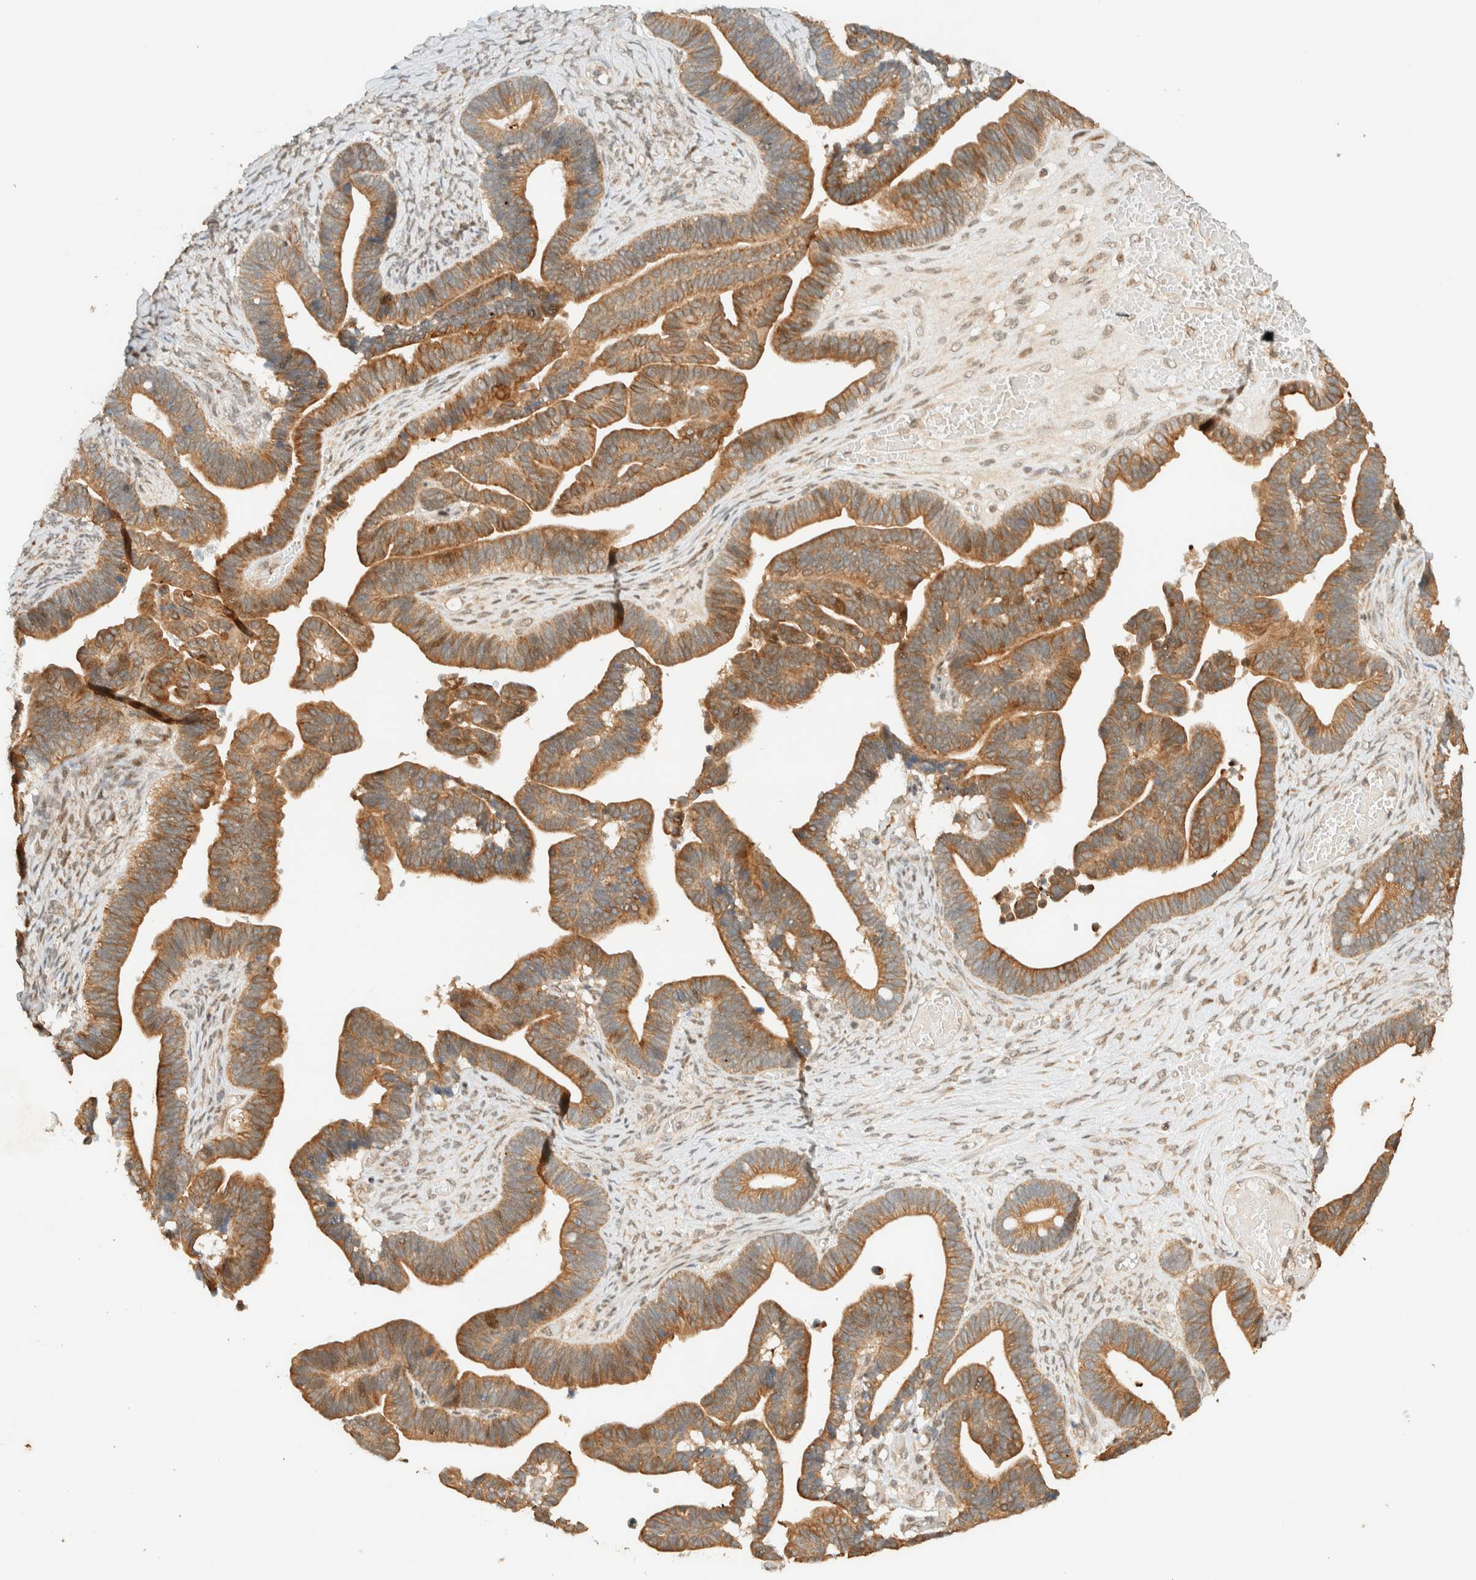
{"staining": {"intensity": "moderate", "quantity": ">75%", "location": "cytoplasmic/membranous"}, "tissue": "ovarian cancer", "cell_type": "Tumor cells", "image_type": "cancer", "snomed": [{"axis": "morphology", "description": "Cystadenocarcinoma, serous, NOS"}, {"axis": "topography", "description": "Ovary"}], "caption": "Serous cystadenocarcinoma (ovarian) stained with immunohistochemistry (IHC) exhibits moderate cytoplasmic/membranous positivity in about >75% of tumor cells.", "gene": "ZBTB34", "patient": {"sex": "female", "age": 56}}